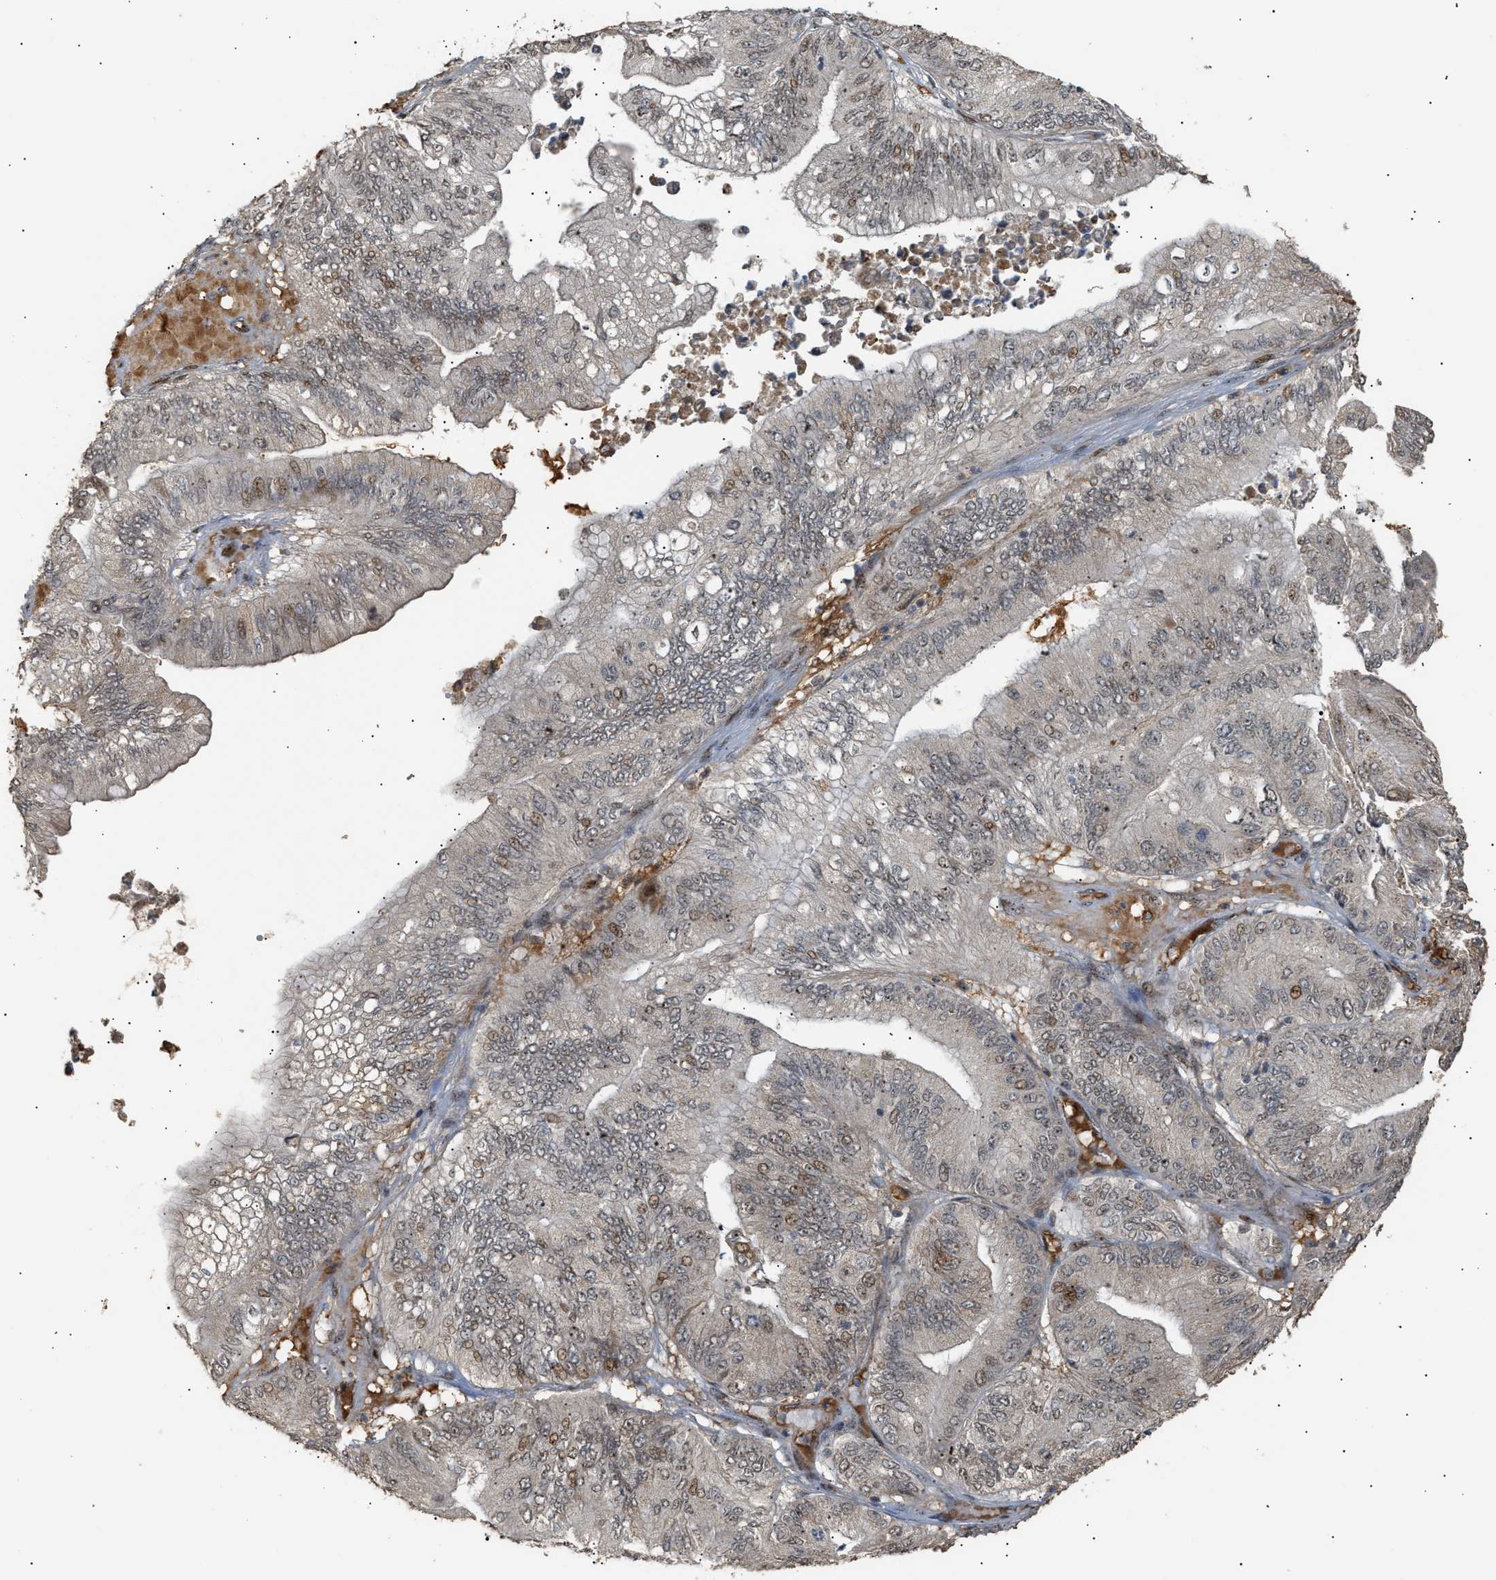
{"staining": {"intensity": "weak", "quantity": "<25%", "location": "nuclear"}, "tissue": "ovarian cancer", "cell_type": "Tumor cells", "image_type": "cancer", "snomed": [{"axis": "morphology", "description": "Cystadenocarcinoma, mucinous, NOS"}, {"axis": "topography", "description": "Ovary"}], "caption": "Immunohistochemical staining of ovarian cancer (mucinous cystadenocarcinoma) shows no significant staining in tumor cells.", "gene": "ZFAND5", "patient": {"sex": "female", "age": 61}}